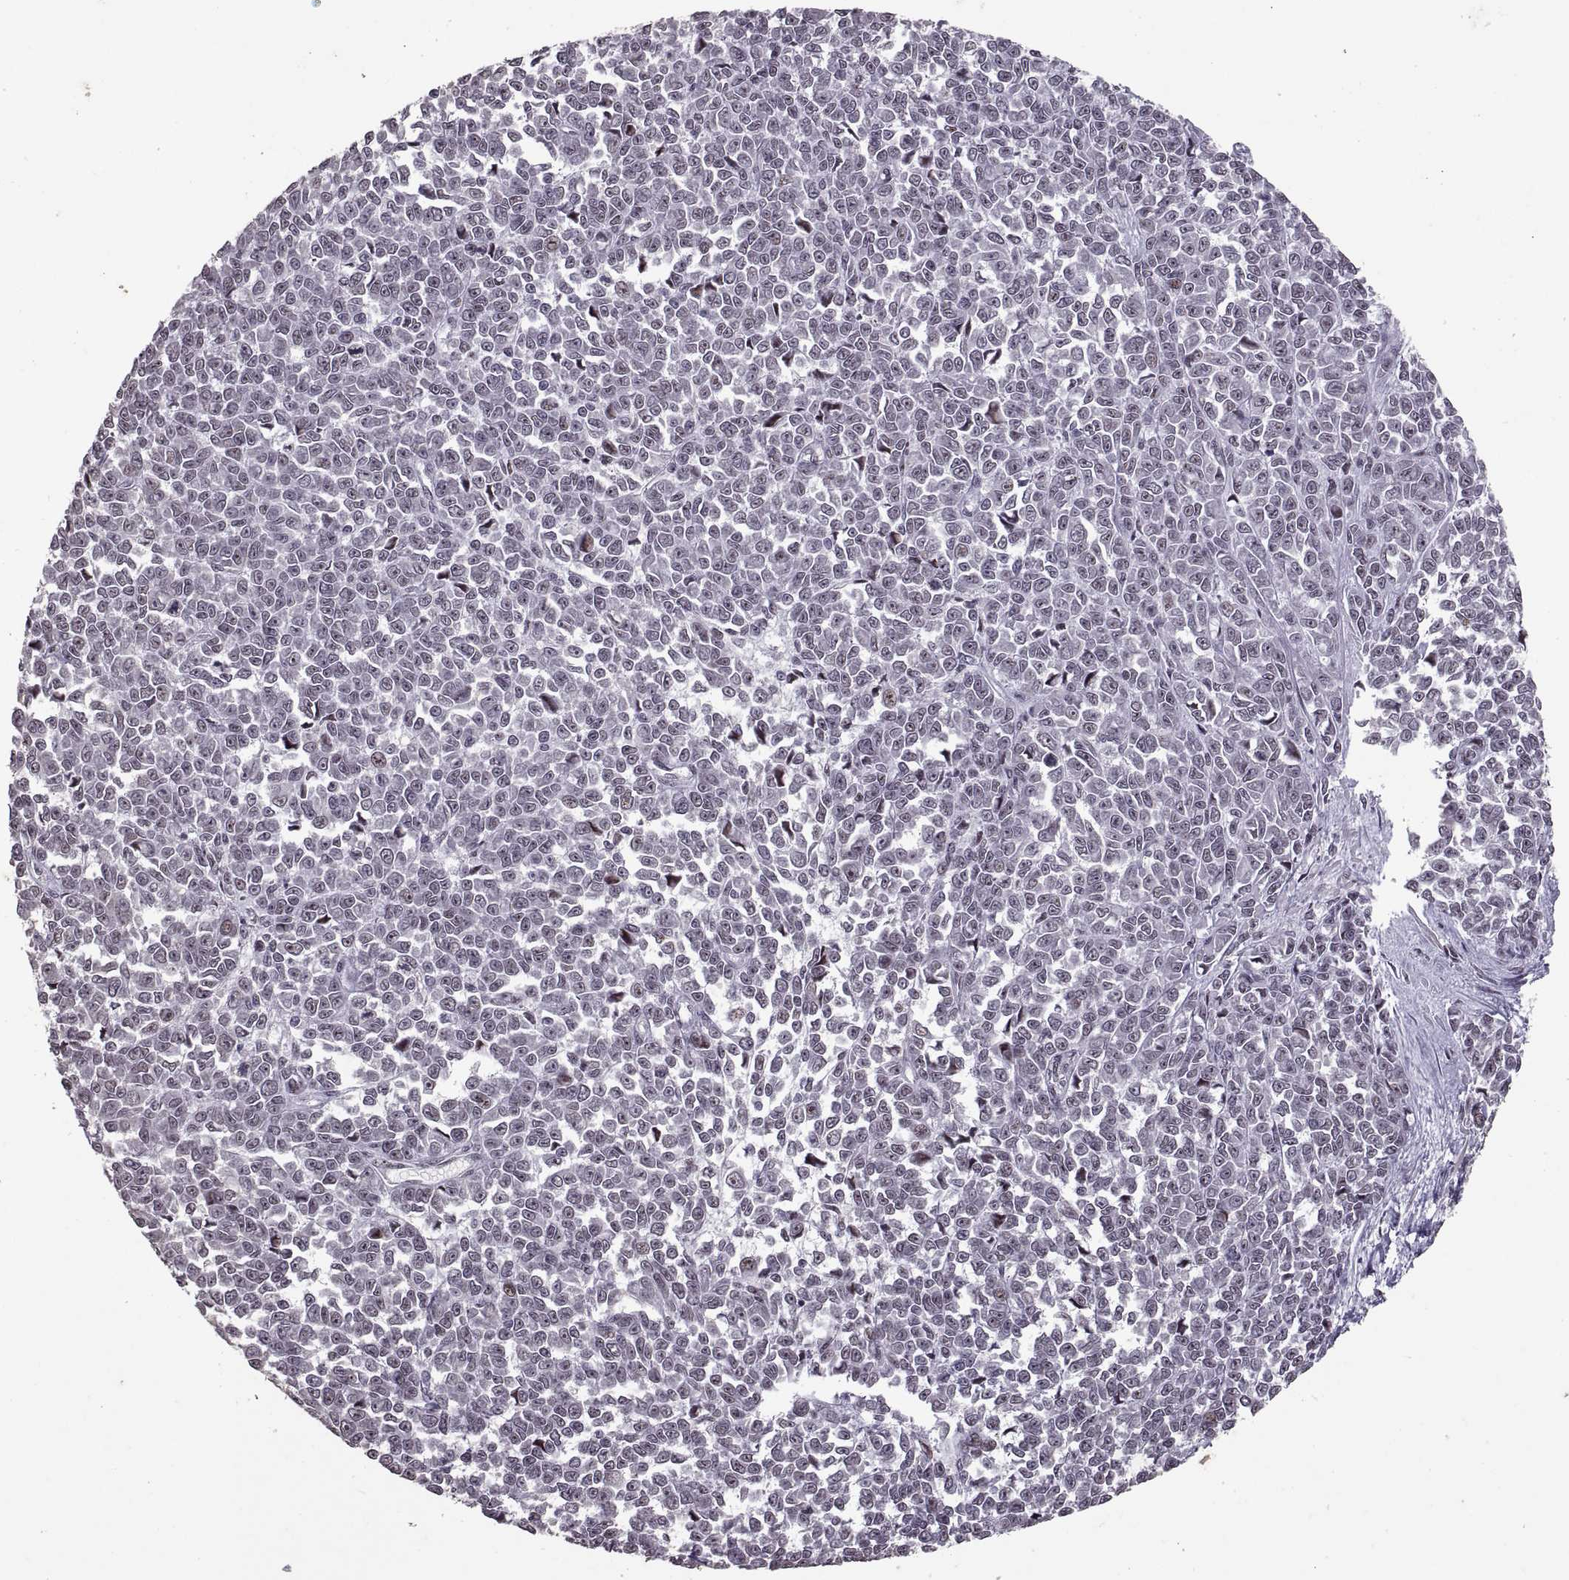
{"staining": {"intensity": "negative", "quantity": "none", "location": "none"}, "tissue": "melanoma", "cell_type": "Tumor cells", "image_type": "cancer", "snomed": [{"axis": "morphology", "description": "Malignant melanoma, NOS"}, {"axis": "topography", "description": "Skin"}], "caption": "Image shows no protein staining in tumor cells of malignant melanoma tissue.", "gene": "PALS1", "patient": {"sex": "female", "age": 95}}